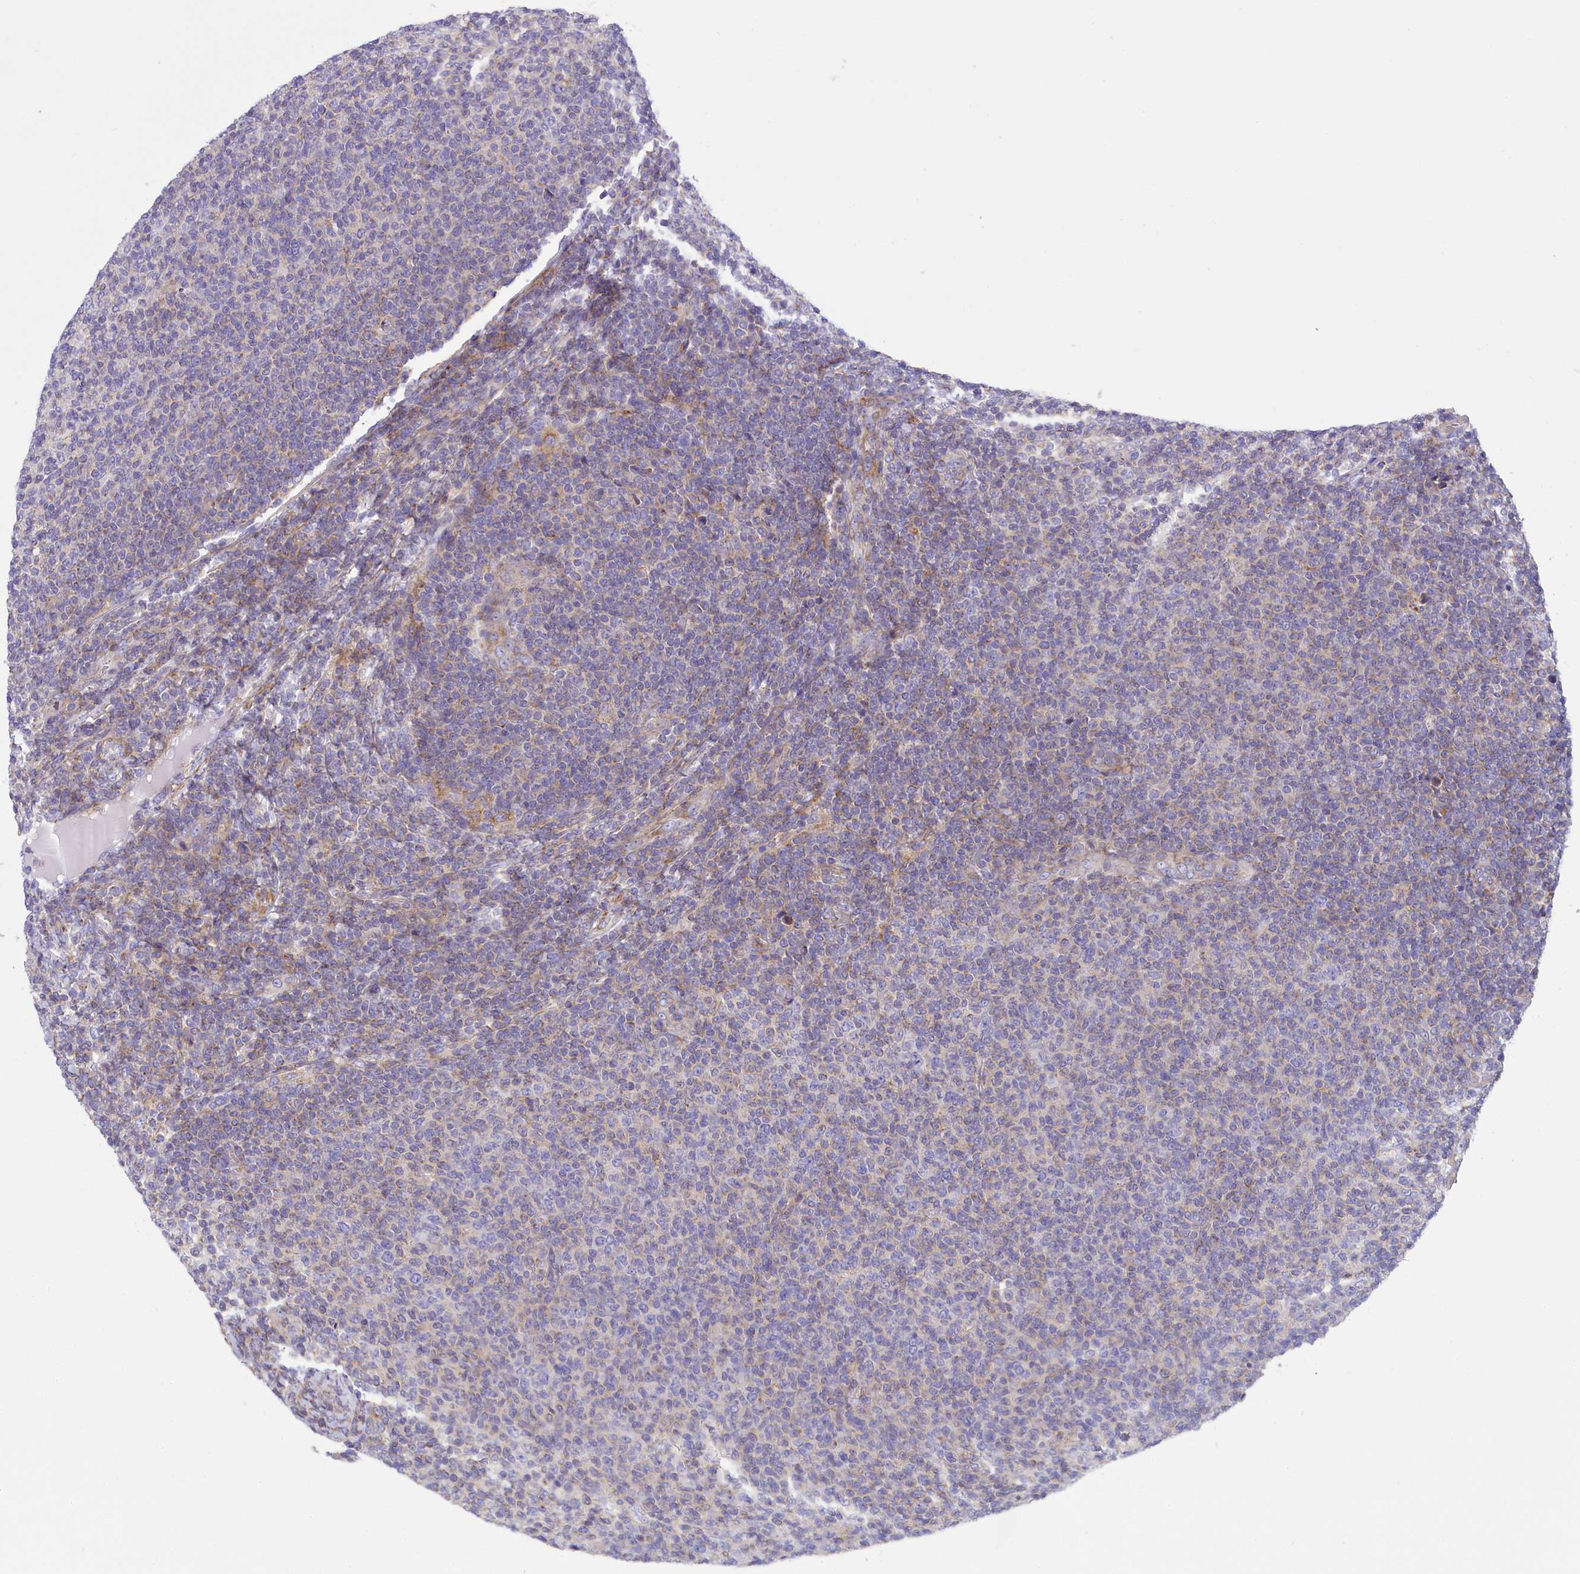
{"staining": {"intensity": "weak", "quantity": "25%-75%", "location": "cytoplasmic/membranous"}, "tissue": "lymphoma", "cell_type": "Tumor cells", "image_type": "cancer", "snomed": [{"axis": "morphology", "description": "Malignant lymphoma, non-Hodgkin's type, Low grade"}, {"axis": "topography", "description": "Lymph node"}], "caption": "Protein staining shows weak cytoplasmic/membranous staining in about 25%-75% of tumor cells in lymphoma.", "gene": "CORO7-PAM16", "patient": {"sex": "male", "age": 66}}